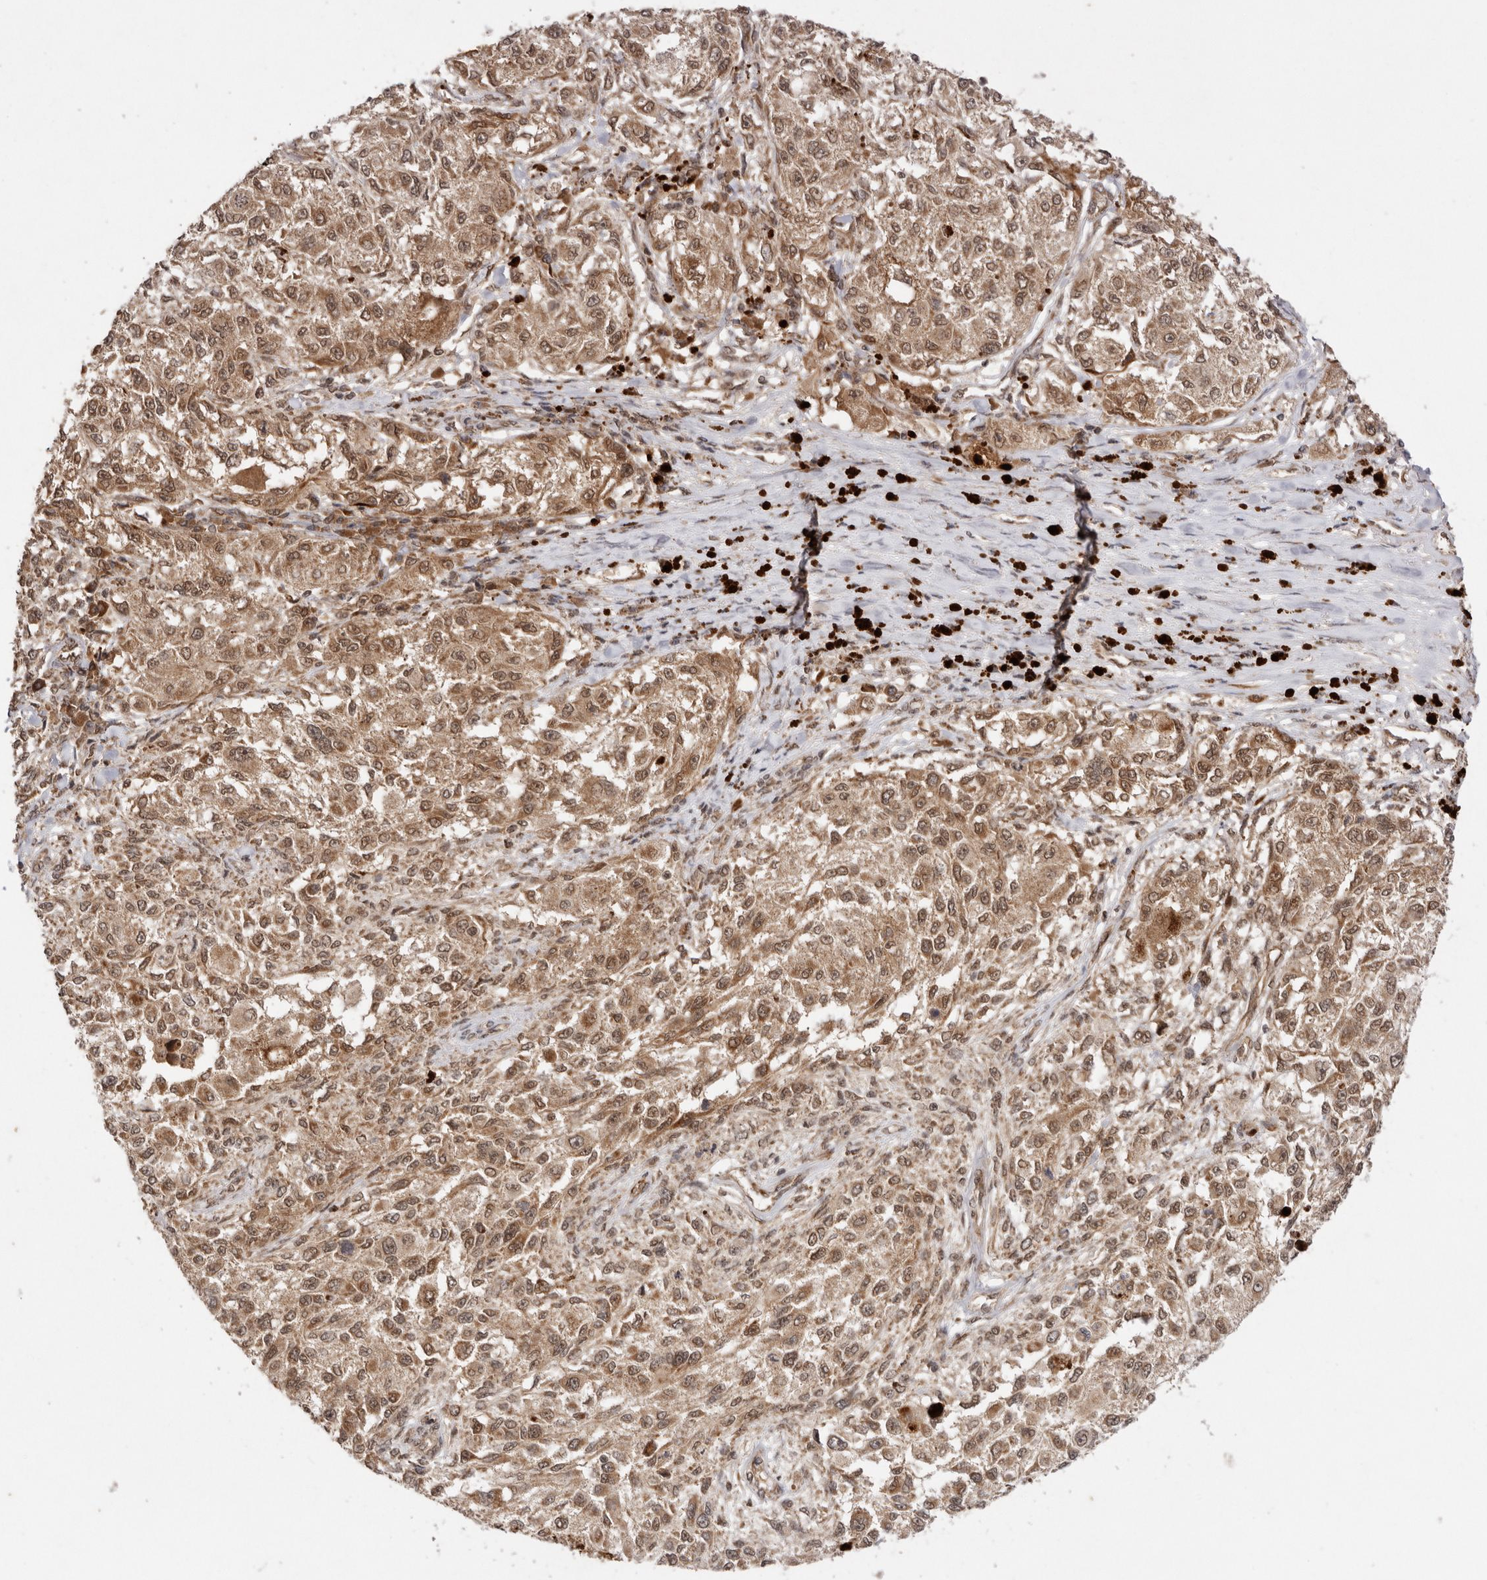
{"staining": {"intensity": "moderate", "quantity": ">75%", "location": "cytoplasmic/membranous,nuclear"}, "tissue": "melanoma", "cell_type": "Tumor cells", "image_type": "cancer", "snomed": [{"axis": "morphology", "description": "Necrosis, NOS"}, {"axis": "morphology", "description": "Malignant melanoma, NOS"}, {"axis": "topography", "description": "Skin"}], "caption": "Immunohistochemical staining of malignant melanoma exhibits moderate cytoplasmic/membranous and nuclear protein expression in about >75% of tumor cells.", "gene": "TARS2", "patient": {"sex": "female", "age": 87}}